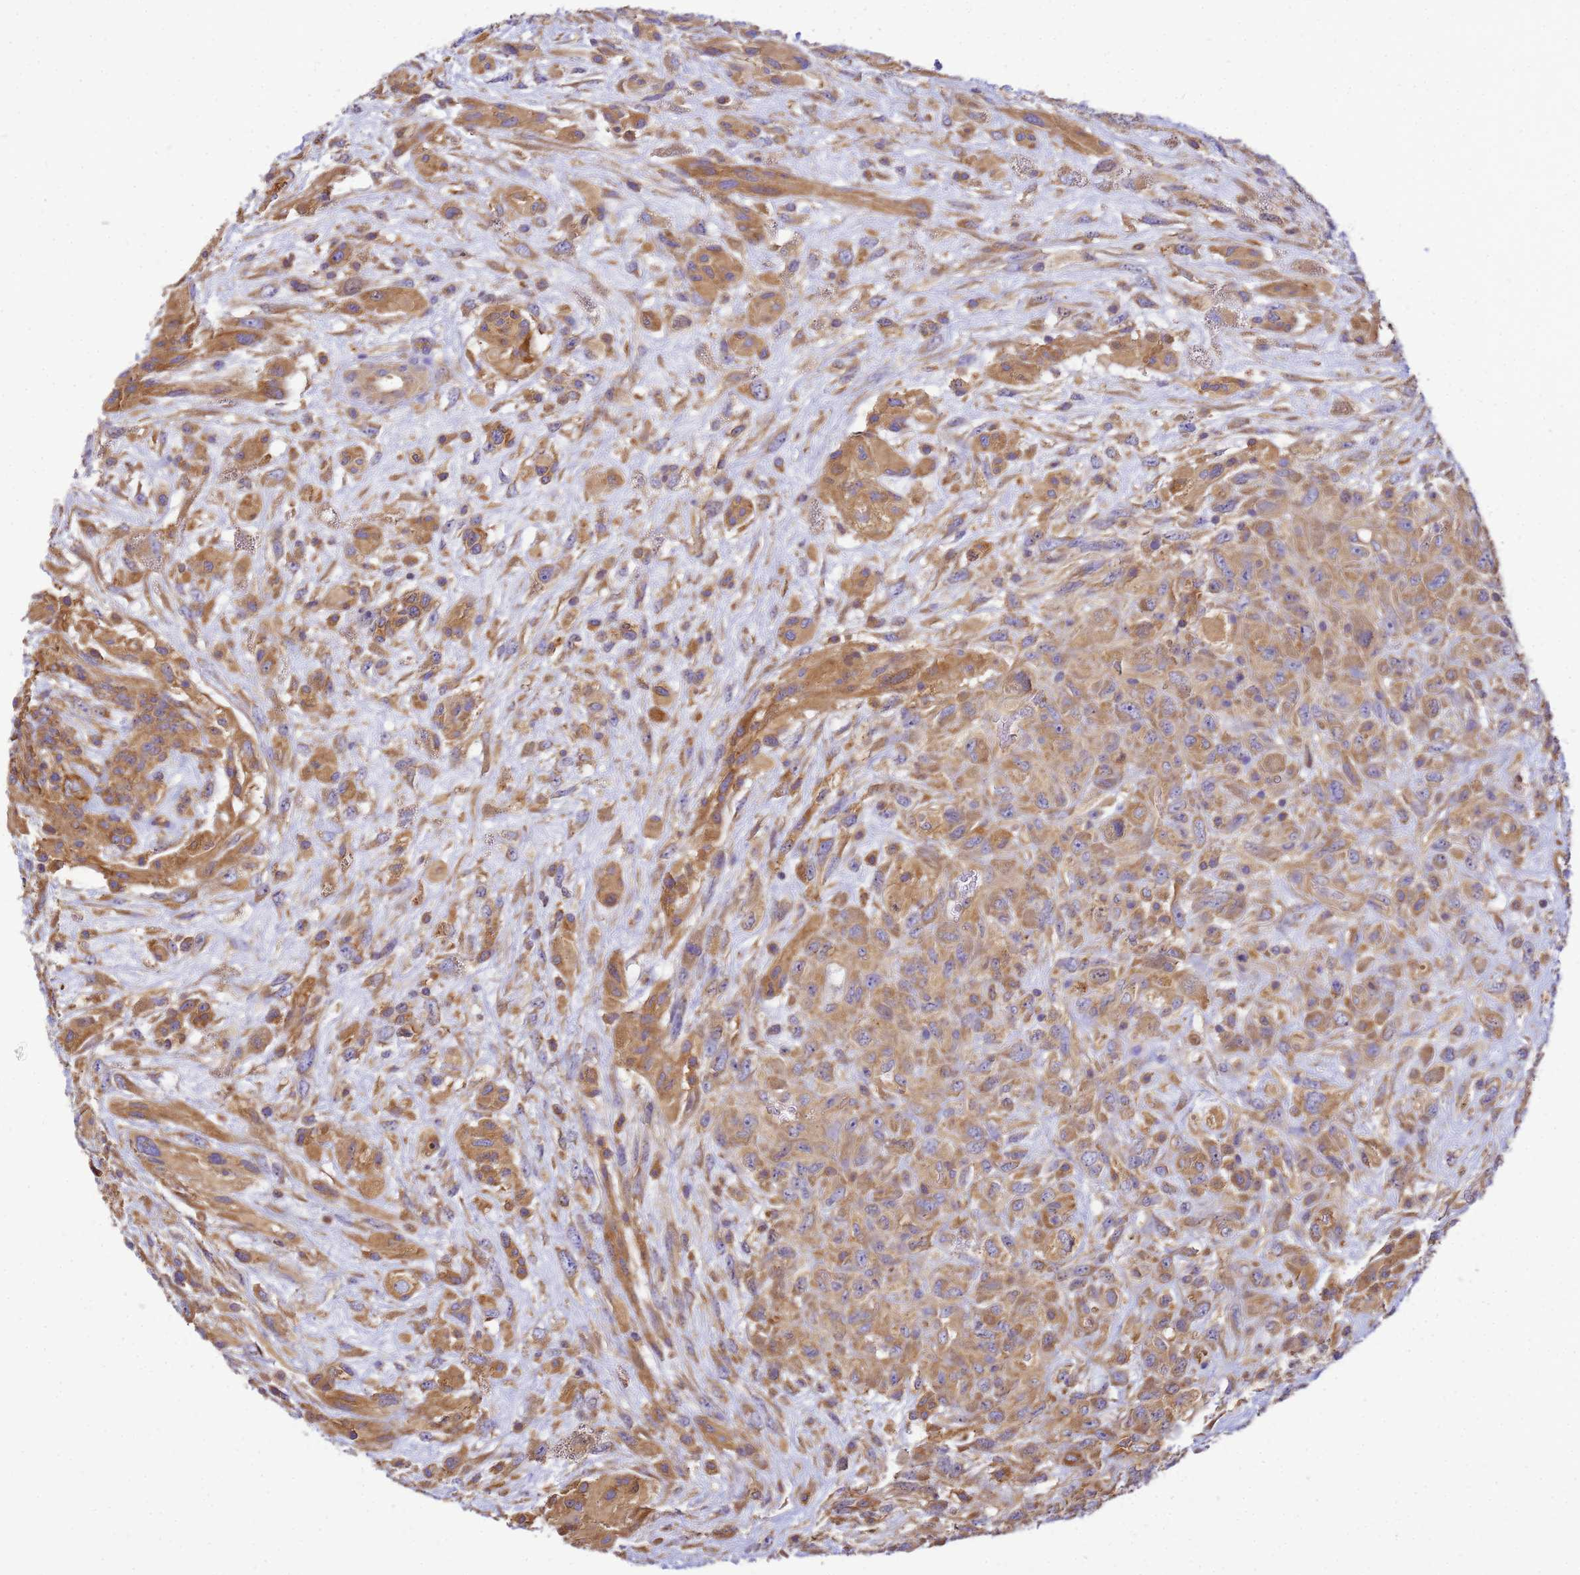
{"staining": {"intensity": "moderate", "quantity": ">75%", "location": "cytoplasmic/membranous"}, "tissue": "glioma", "cell_type": "Tumor cells", "image_type": "cancer", "snomed": [{"axis": "morphology", "description": "Glioma, malignant, High grade"}, {"axis": "topography", "description": "Brain"}], "caption": "Protein staining of glioma tissue exhibits moderate cytoplasmic/membranous expression in approximately >75% of tumor cells.", "gene": "NARS1", "patient": {"sex": "male", "age": 61}}